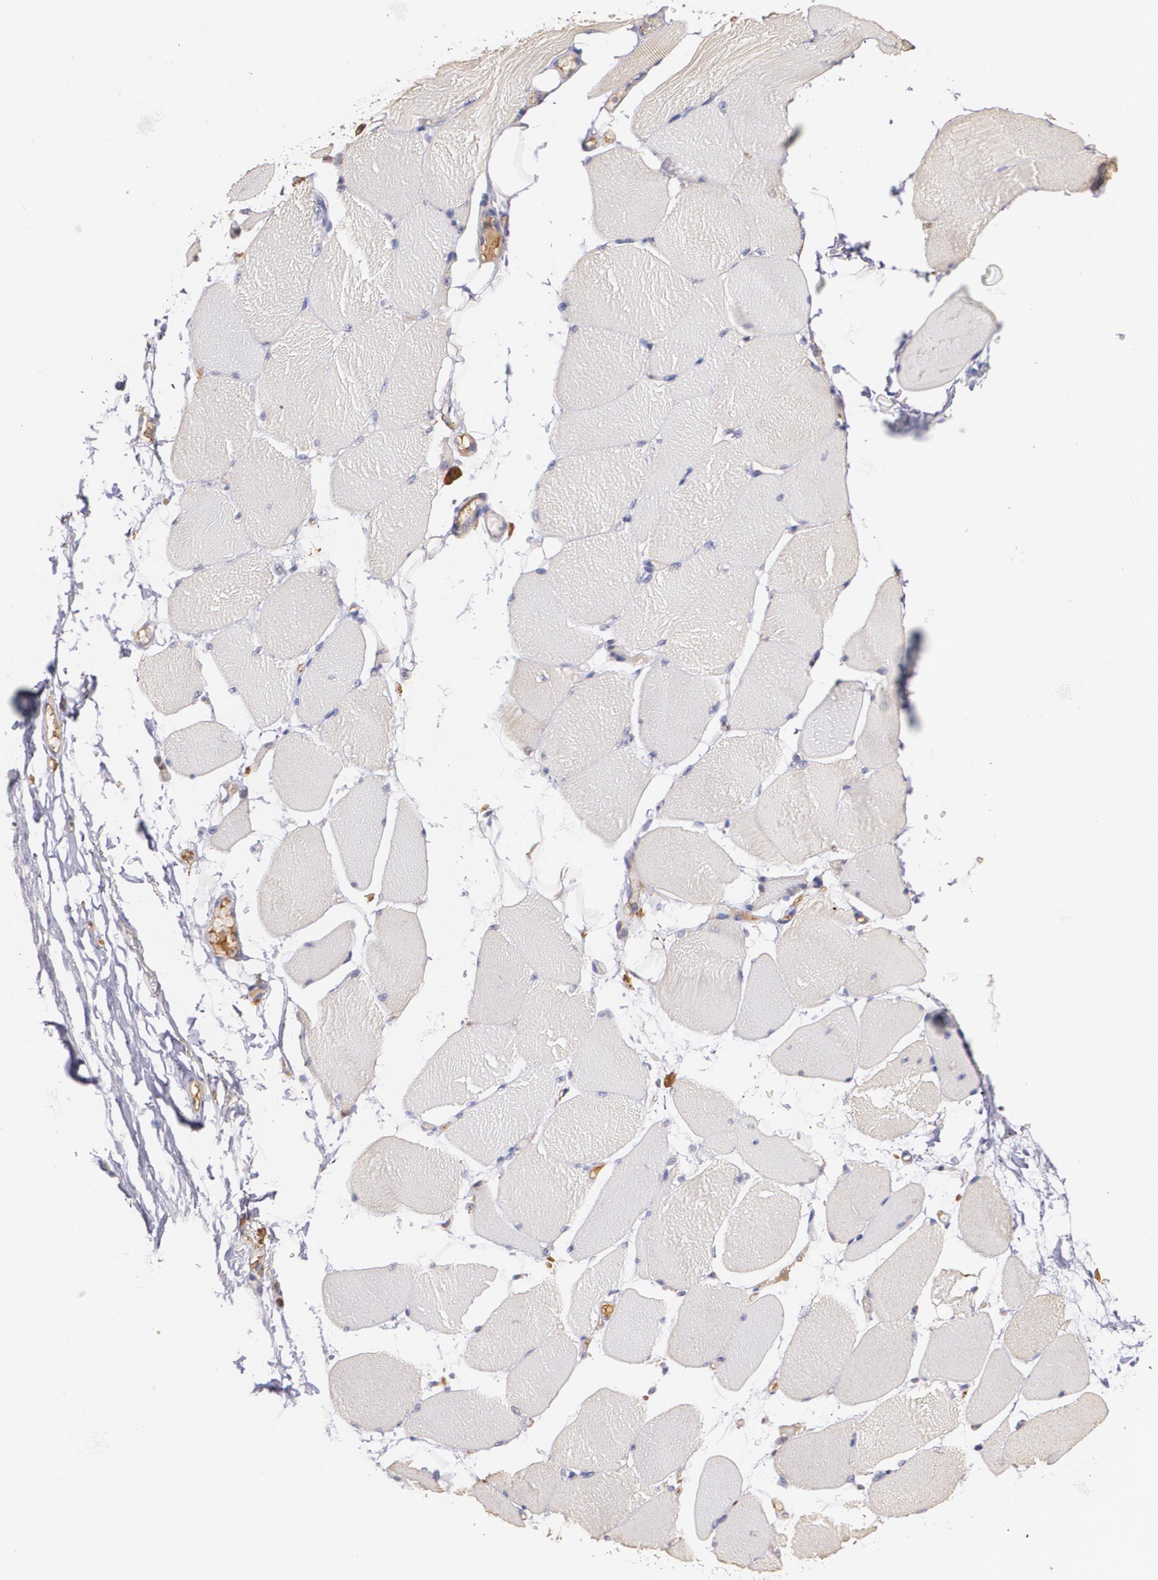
{"staining": {"intensity": "negative", "quantity": "none", "location": "none"}, "tissue": "skeletal muscle", "cell_type": "Myocytes", "image_type": "normal", "snomed": [{"axis": "morphology", "description": "Normal tissue, NOS"}, {"axis": "topography", "description": "Skeletal muscle"}, {"axis": "topography", "description": "Parathyroid gland"}], "caption": "Immunohistochemistry (IHC) image of benign skeletal muscle stained for a protein (brown), which demonstrates no expression in myocytes. The staining was performed using DAB to visualize the protein expression in brown, while the nuclei were stained in blue with hematoxylin (Magnification: 20x).", "gene": "AMBP", "patient": {"sex": "female", "age": 37}}